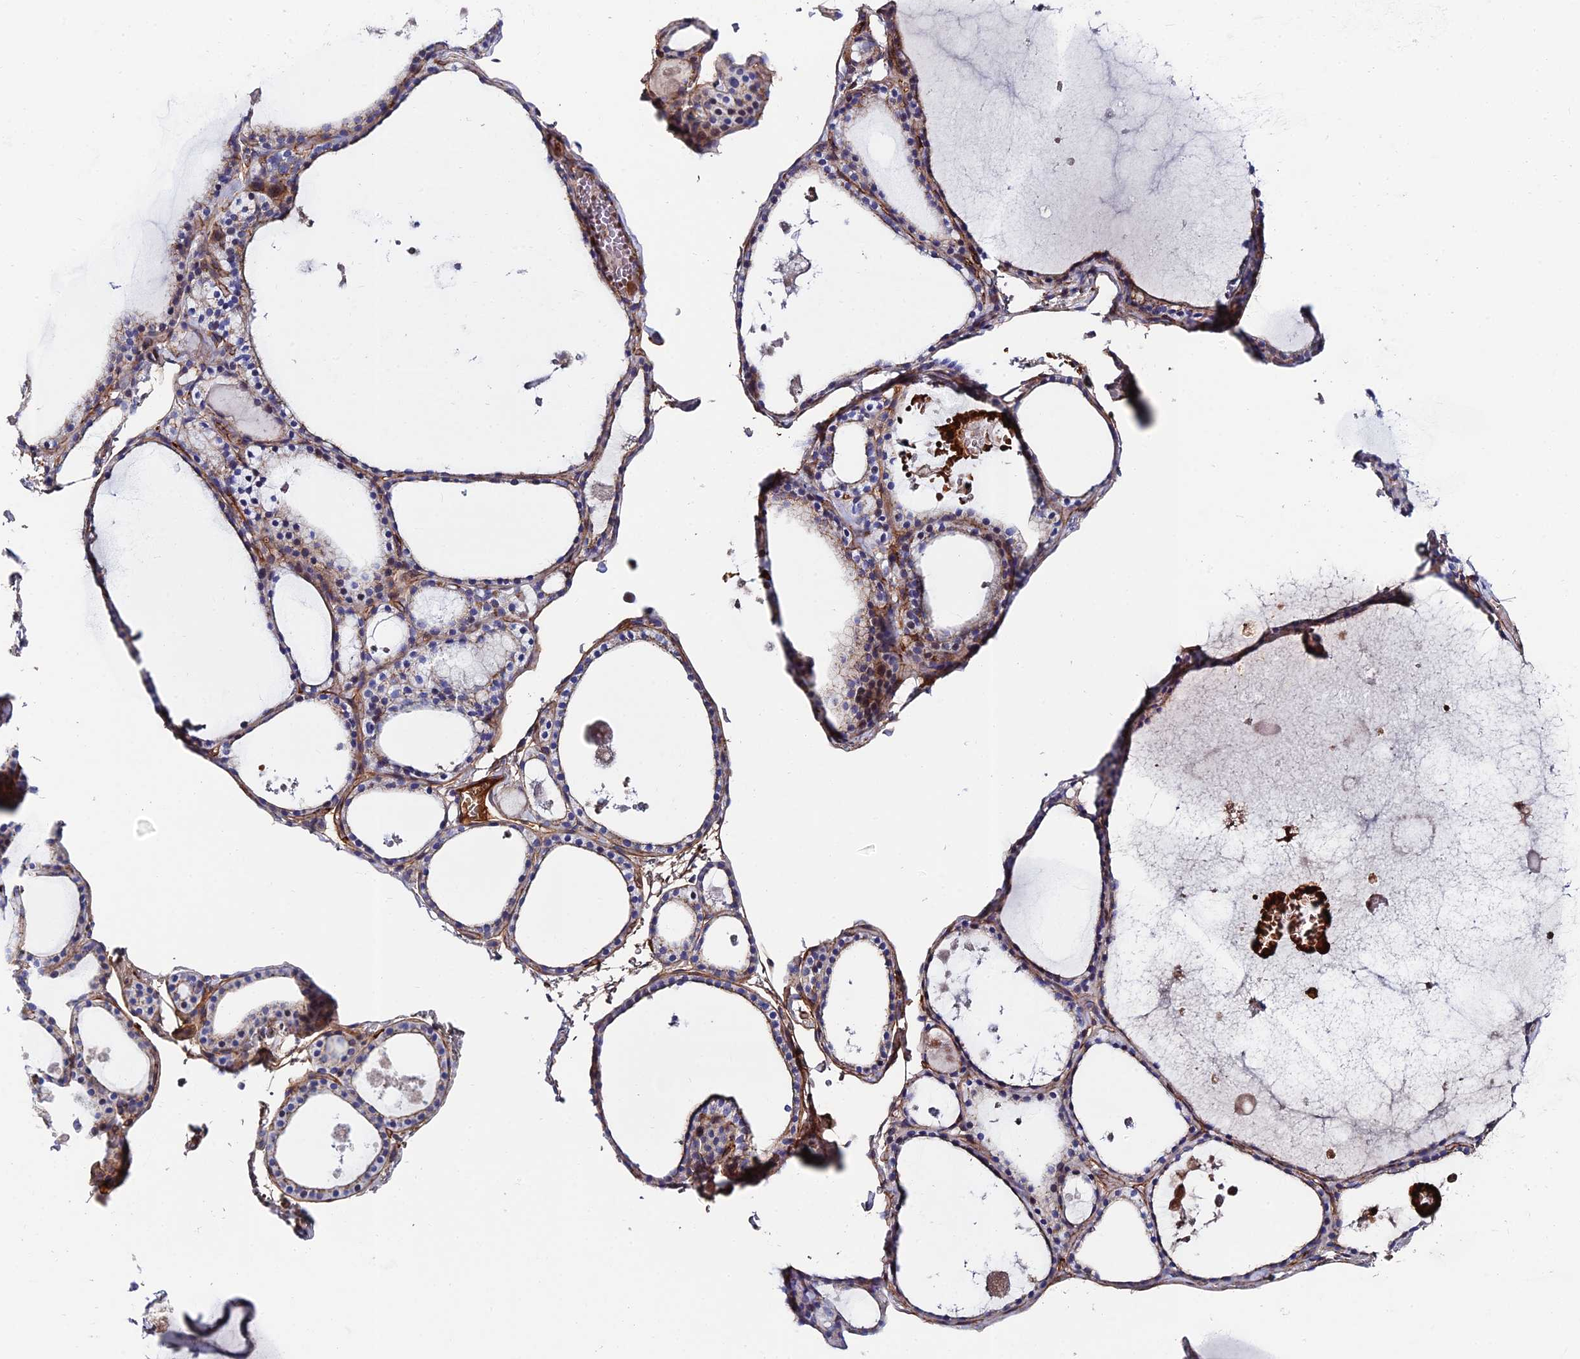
{"staining": {"intensity": "moderate", "quantity": "25%-75%", "location": "cytoplasmic/membranous"}, "tissue": "thyroid gland", "cell_type": "Glandular cells", "image_type": "normal", "snomed": [{"axis": "morphology", "description": "Normal tissue, NOS"}, {"axis": "topography", "description": "Thyroid gland"}], "caption": "Unremarkable thyroid gland reveals moderate cytoplasmic/membranous expression in about 25%-75% of glandular cells (DAB IHC with brightfield microscopy, high magnification)..", "gene": "ADGRF3", "patient": {"sex": "male", "age": 56}}